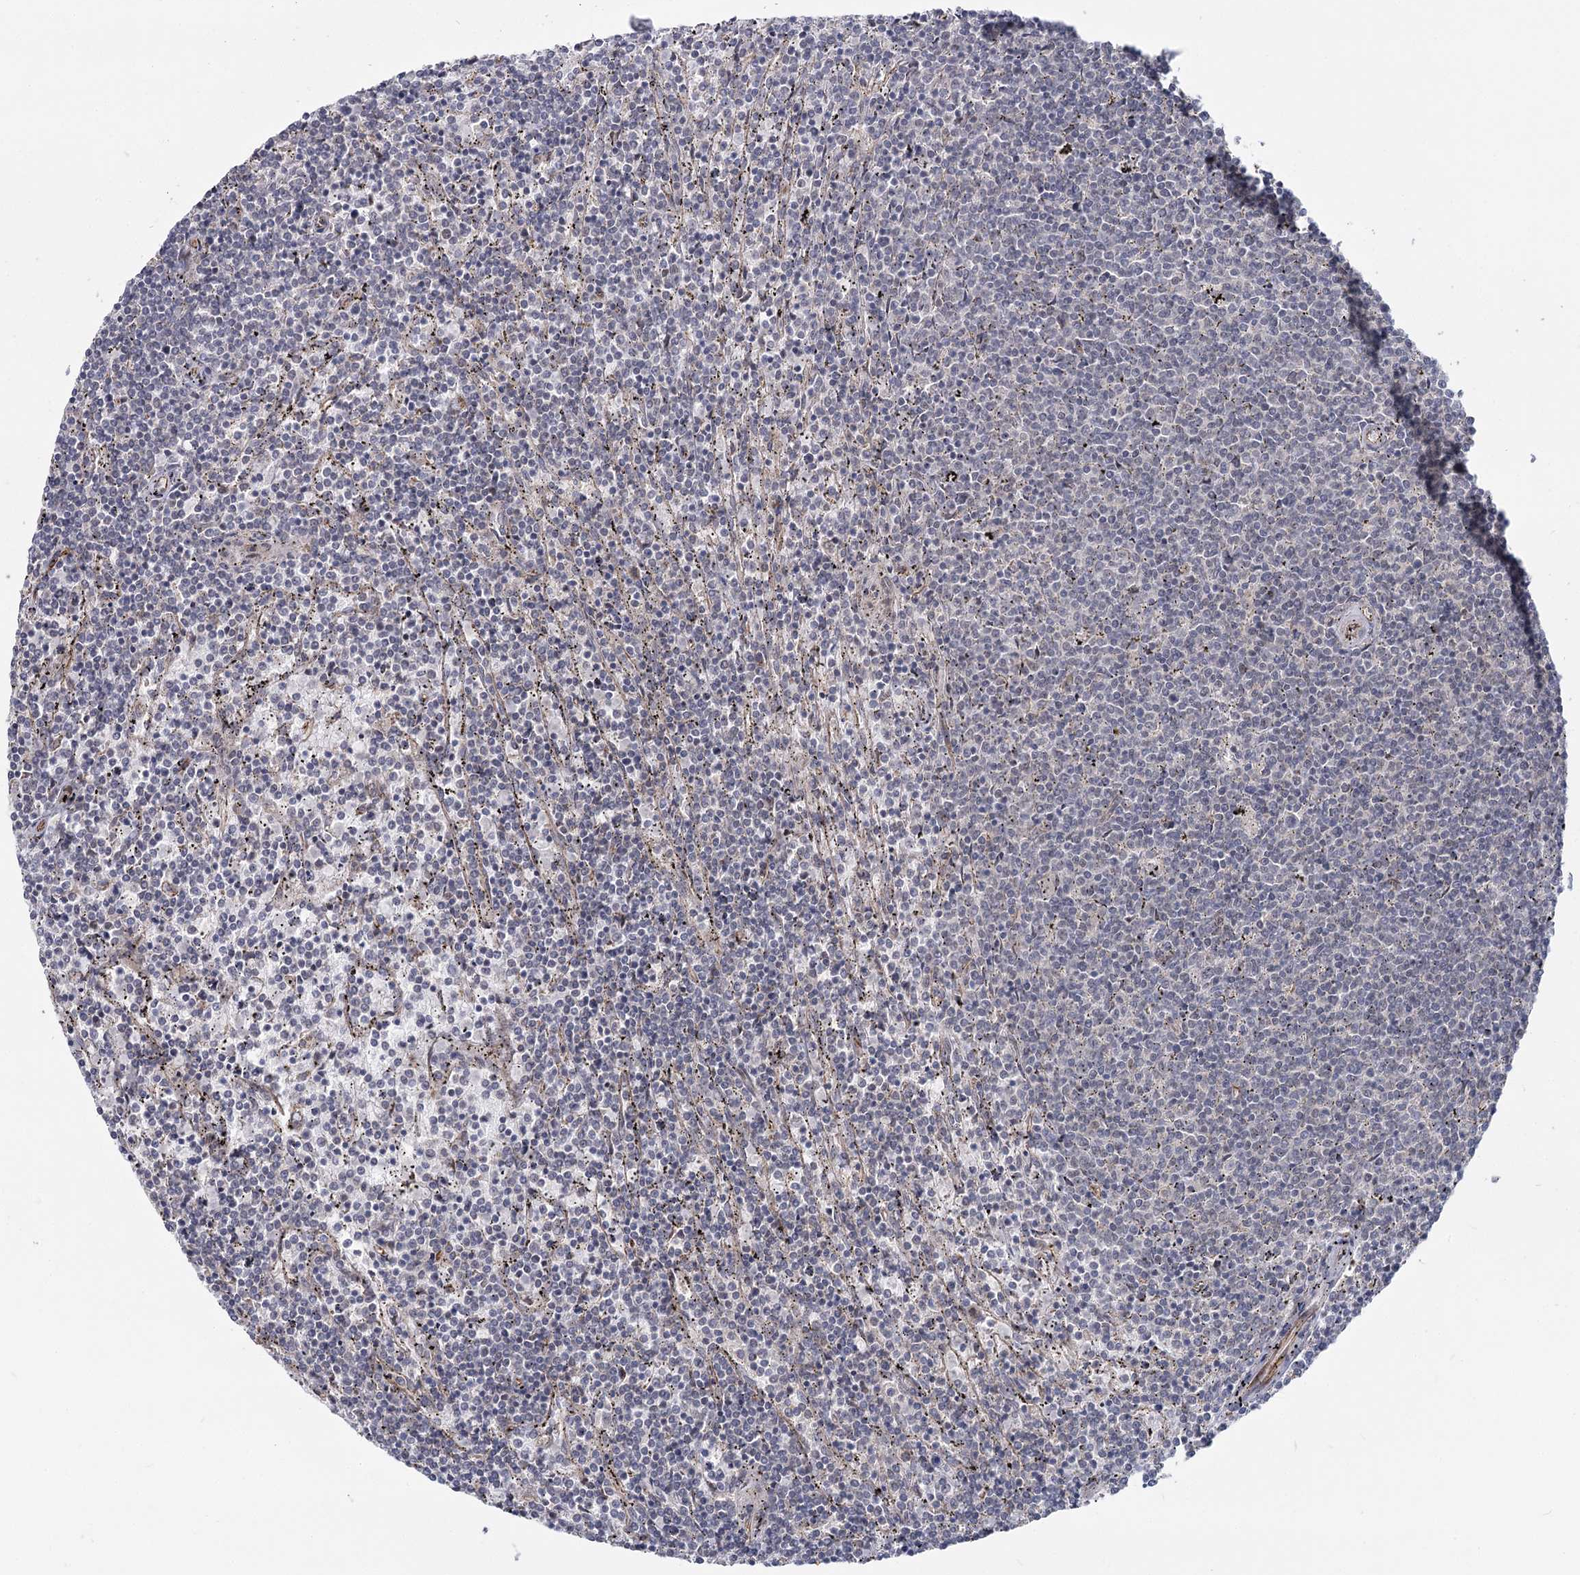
{"staining": {"intensity": "negative", "quantity": "none", "location": "none"}, "tissue": "lymphoma", "cell_type": "Tumor cells", "image_type": "cancer", "snomed": [{"axis": "morphology", "description": "Malignant lymphoma, non-Hodgkin's type, Low grade"}, {"axis": "topography", "description": "Spleen"}], "caption": "The histopathology image shows no significant staining in tumor cells of lymphoma.", "gene": "TBC1D9B", "patient": {"sex": "female", "age": 50}}